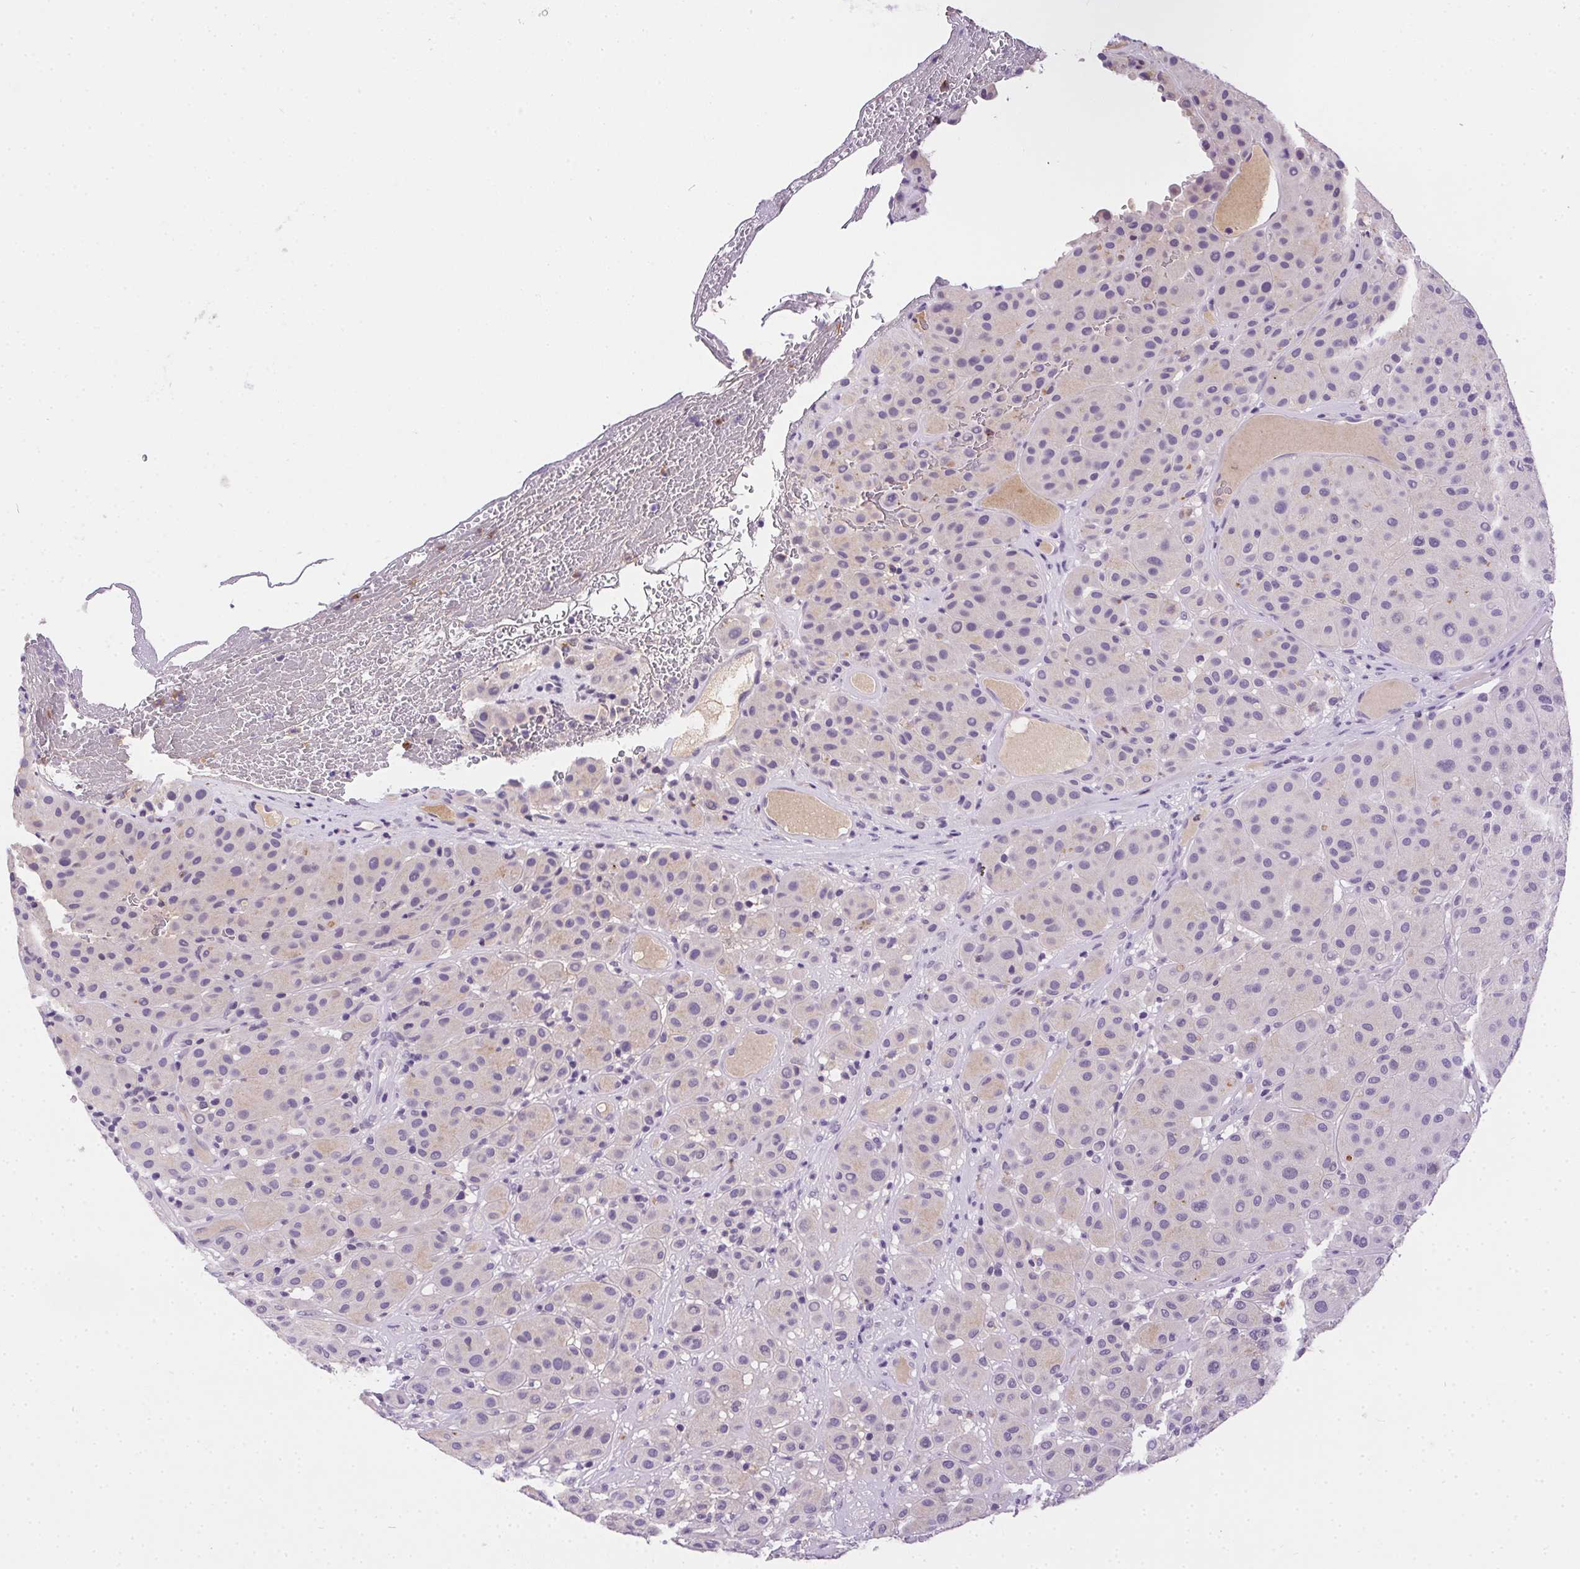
{"staining": {"intensity": "negative", "quantity": "none", "location": "none"}, "tissue": "melanoma", "cell_type": "Tumor cells", "image_type": "cancer", "snomed": [{"axis": "morphology", "description": "Malignant melanoma, Metastatic site"}, {"axis": "topography", "description": "Smooth muscle"}], "caption": "A high-resolution micrograph shows IHC staining of malignant melanoma (metastatic site), which demonstrates no significant positivity in tumor cells.", "gene": "SSTR4", "patient": {"sex": "male", "age": 41}}